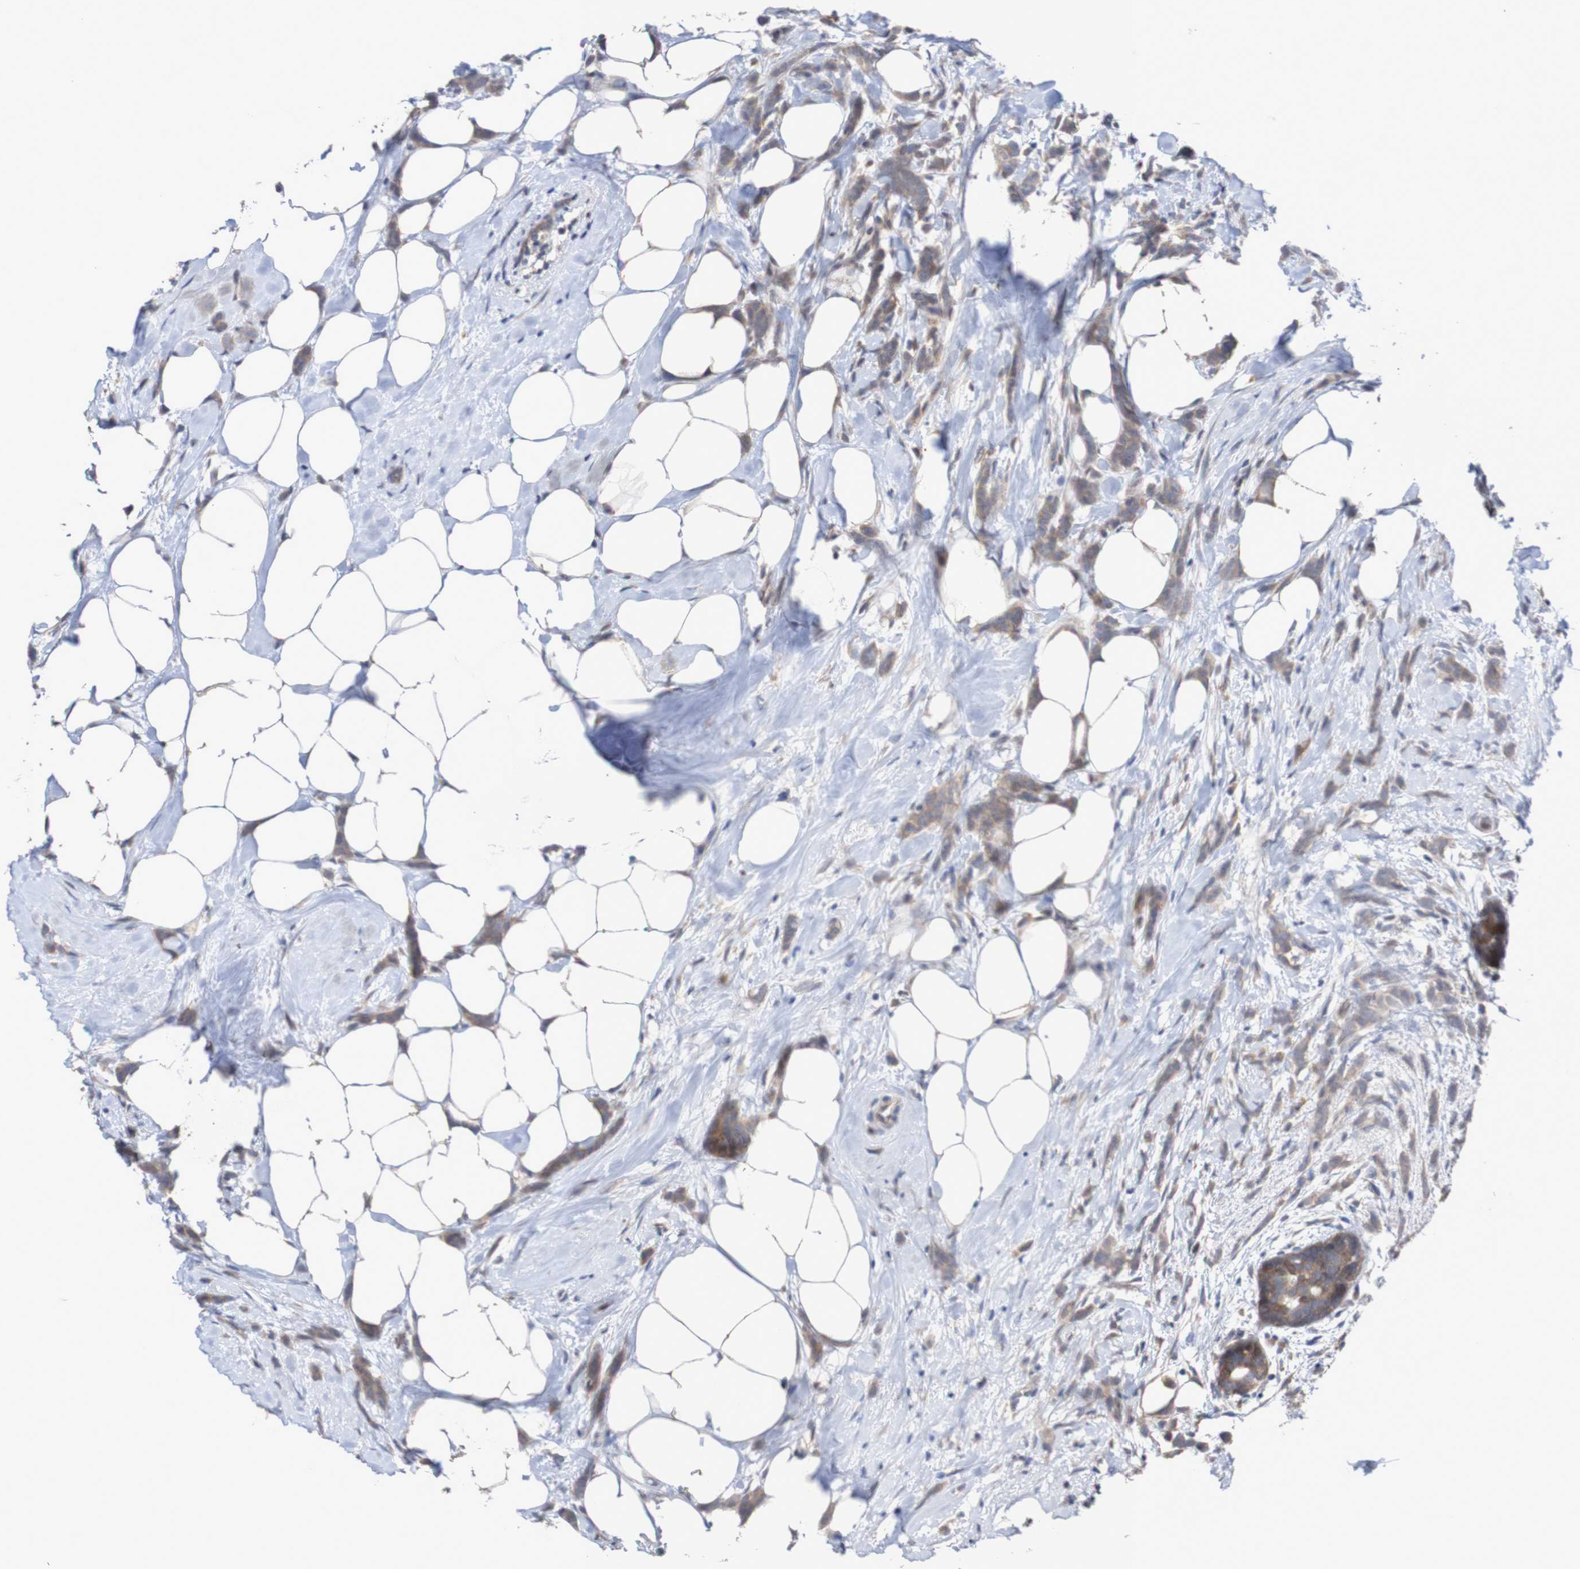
{"staining": {"intensity": "weak", "quantity": ">75%", "location": "cytoplasmic/membranous"}, "tissue": "breast cancer", "cell_type": "Tumor cells", "image_type": "cancer", "snomed": [{"axis": "morphology", "description": "Lobular carcinoma, in situ"}, {"axis": "morphology", "description": "Lobular carcinoma"}, {"axis": "topography", "description": "Breast"}], "caption": "A high-resolution micrograph shows immunohistochemistry (IHC) staining of breast cancer (lobular carcinoma in situ), which demonstrates weak cytoplasmic/membranous positivity in approximately >75% of tumor cells.", "gene": "C3orf18", "patient": {"sex": "female", "age": 41}}